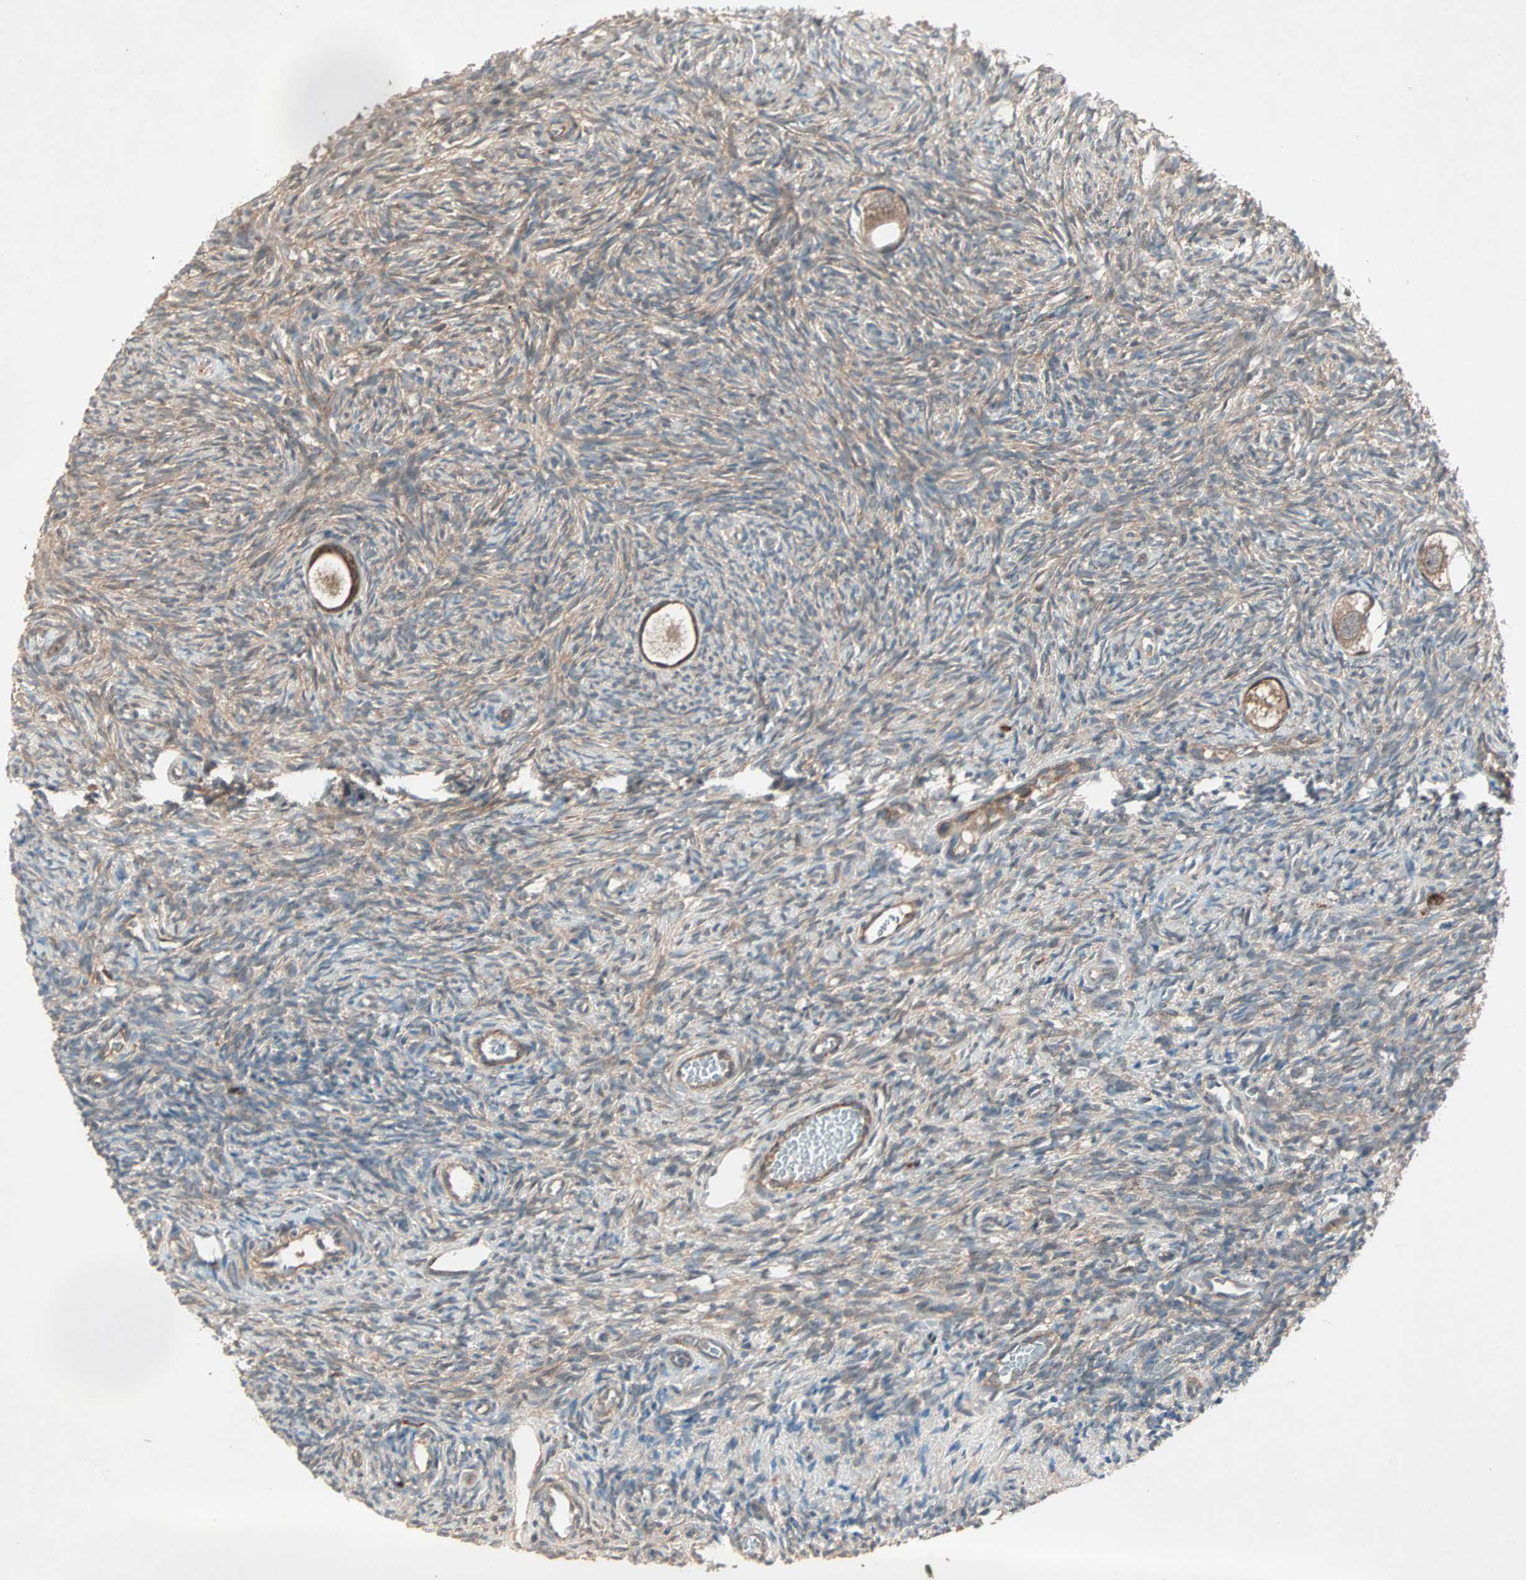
{"staining": {"intensity": "strong", "quantity": ">75%", "location": "cytoplasmic/membranous"}, "tissue": "ovary", "cell_type": "Follicle cells", "image_type": "normal", "snomed": [{"axis": "morphology", "description": "Normal tissue, NOS"}, {"axis": "topography", "description": "Ovary"}], "caption": "Strong cytoplasmic/membranous positivity for a protein is identified in about >75% of follicle cells of normal ovary using IHC.", "gene": "SDSL", "patient": {"sex": "female", "age": 35}}